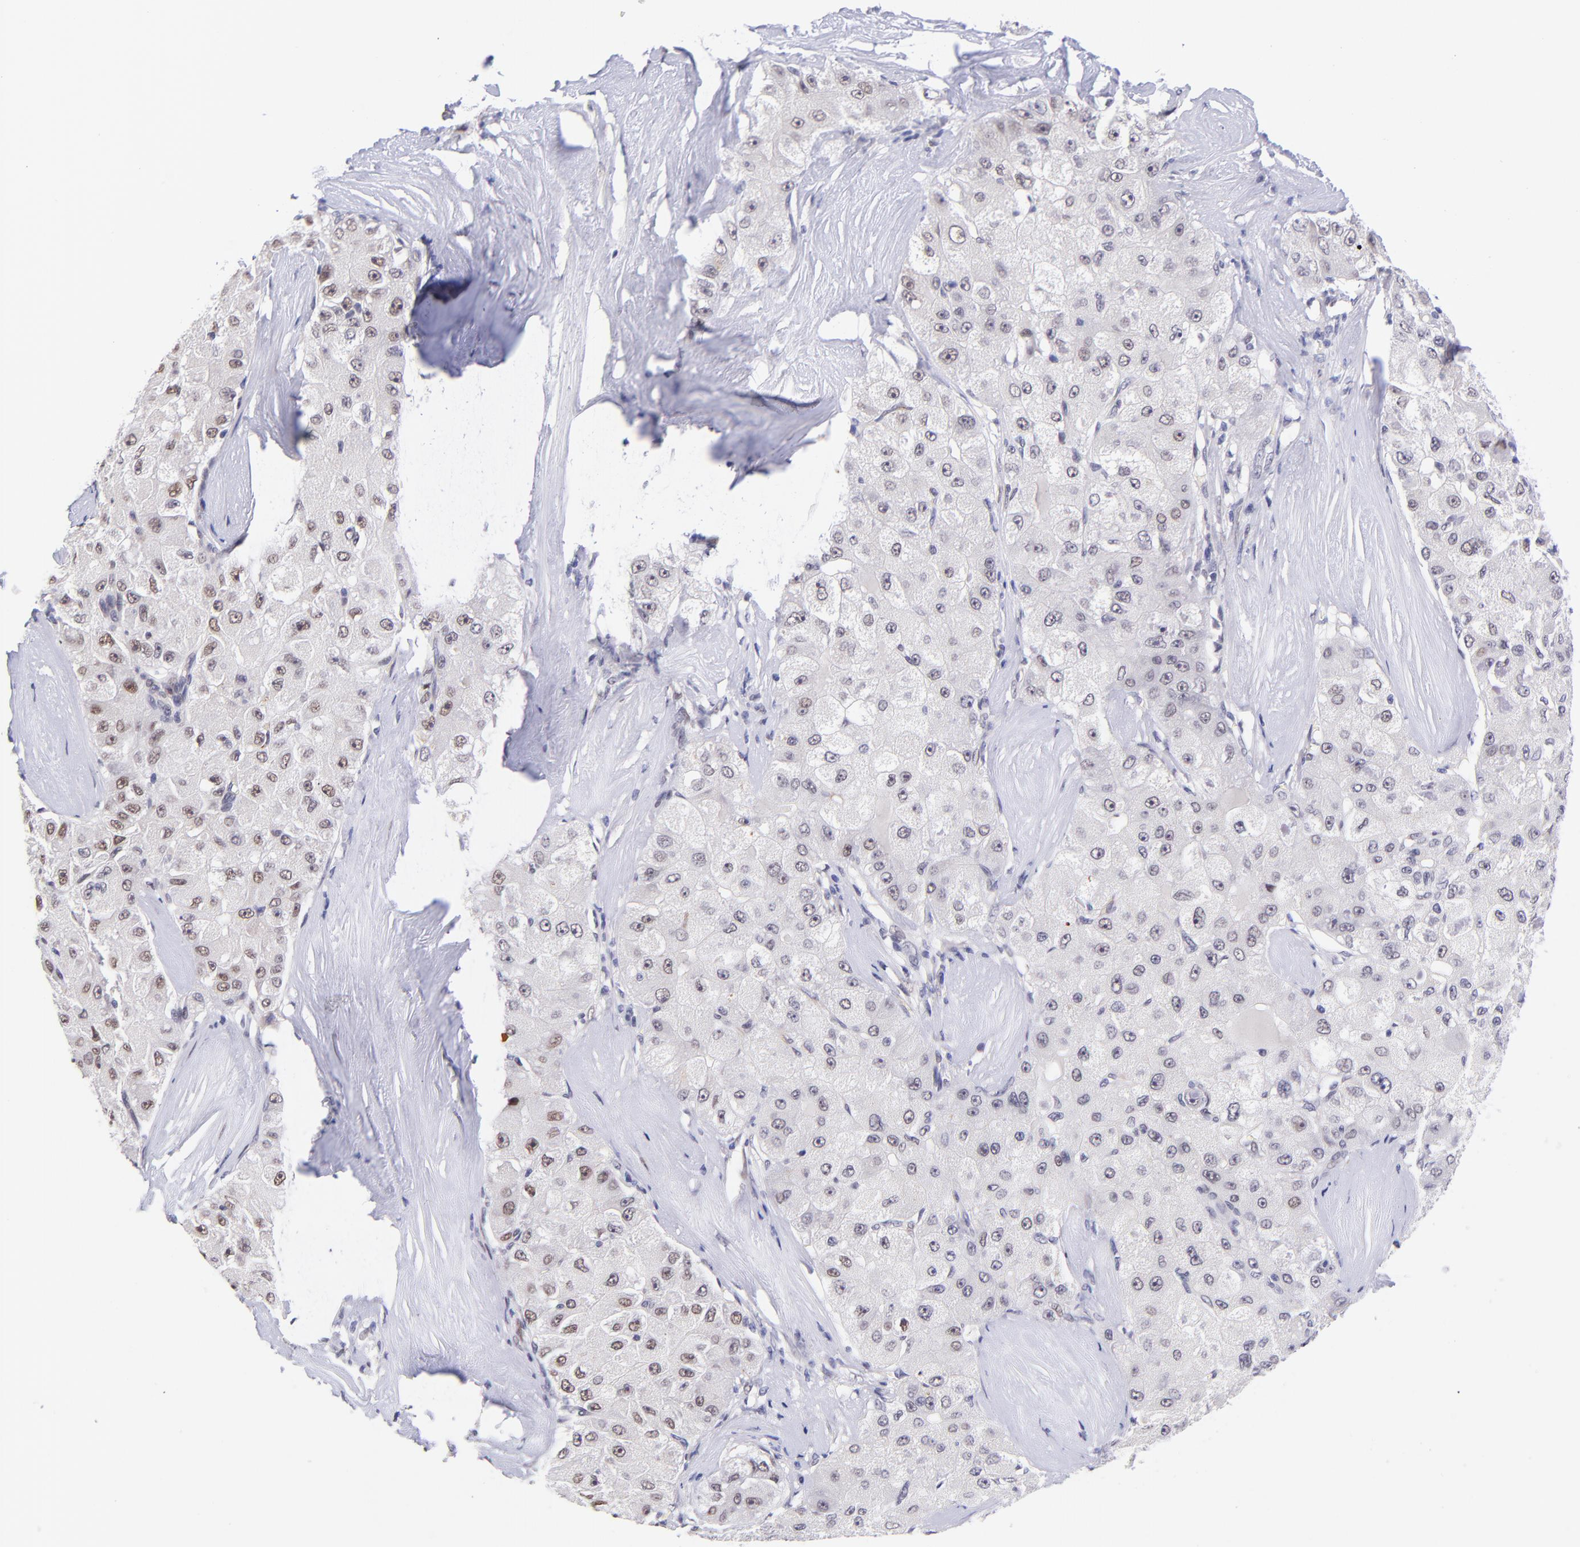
{"staining": {"intensity": "weak", "quantity": "25%-75%", "location": "nuclear"}, "tissue": "liver cancer", "cell_type": "Tumor cells", "image_type": "cancer", "snomed": [{"axis": "morphology", "description": "Carcinoma, Hepatocellular, NOS"}, {"axis": "topography", "description": "Liver"}], "caption": "Immunohistochemical staining of human hepatocellular carcinoma (liver) shows weak nuclear protein expression in approximately 25%-75% of tumor cells. The staining is performed using DAB (3,3'-diaminobenzidine) brown chromogen to label protein expression. The nuclei are counter-stained blue using hematoxylin.", "gene": "SOX6", "patient": {"sex": "male", "age": 80}}